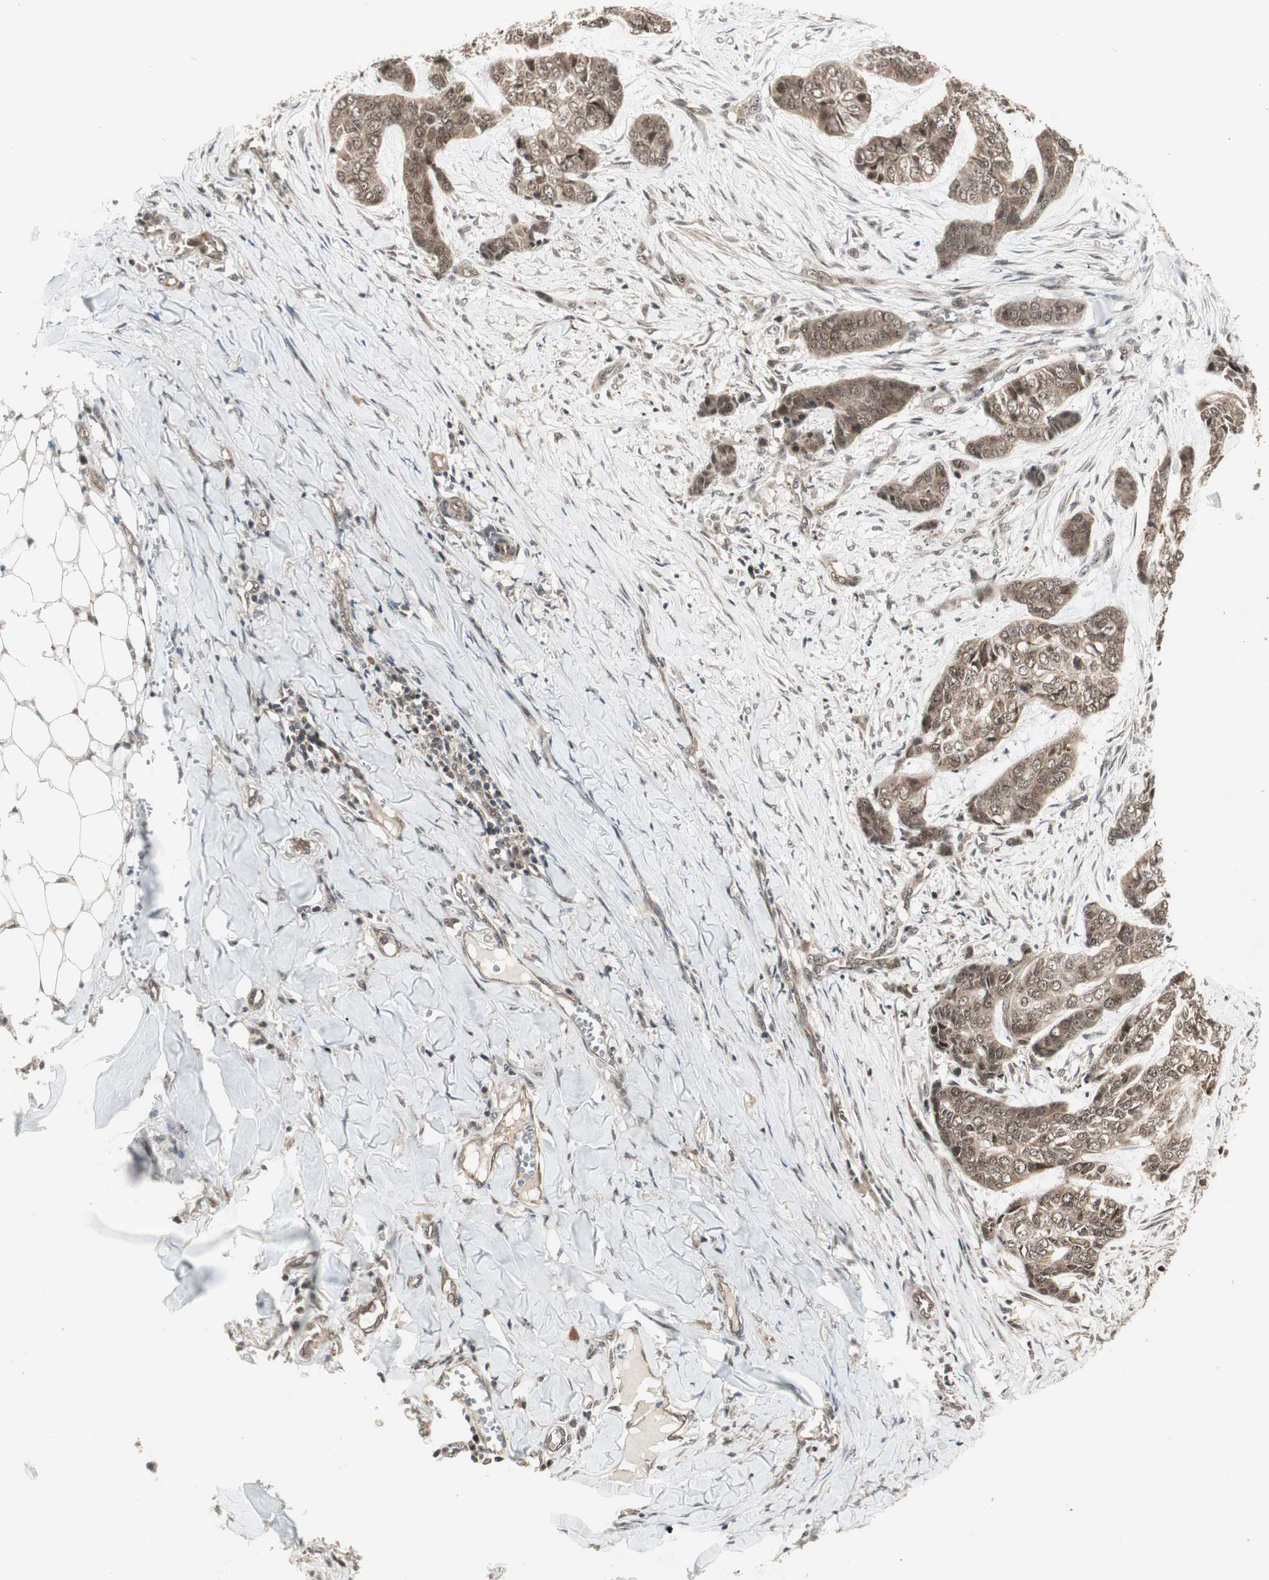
{"staining": {"intensity": "weak", "quantity": ">75%", "location": "cytoplasmic/membranous,nuclear"}, "tissue": "skin cancer", "cell_type": "Tumor cells", "image_type": "cancer", "snomed": [{"axis": "morphology", "description": "Basal cell carcinoma"}, {"axis": "topography", "description": "Skin"}], "caption": "The immunohistochemical stain labels weak cytoplasmic/membranous and nuclear staining in tumor cells of skin cancer tissue.", "gene": "CSNK2B", "patient": {"sex": "female", "age": 64}}